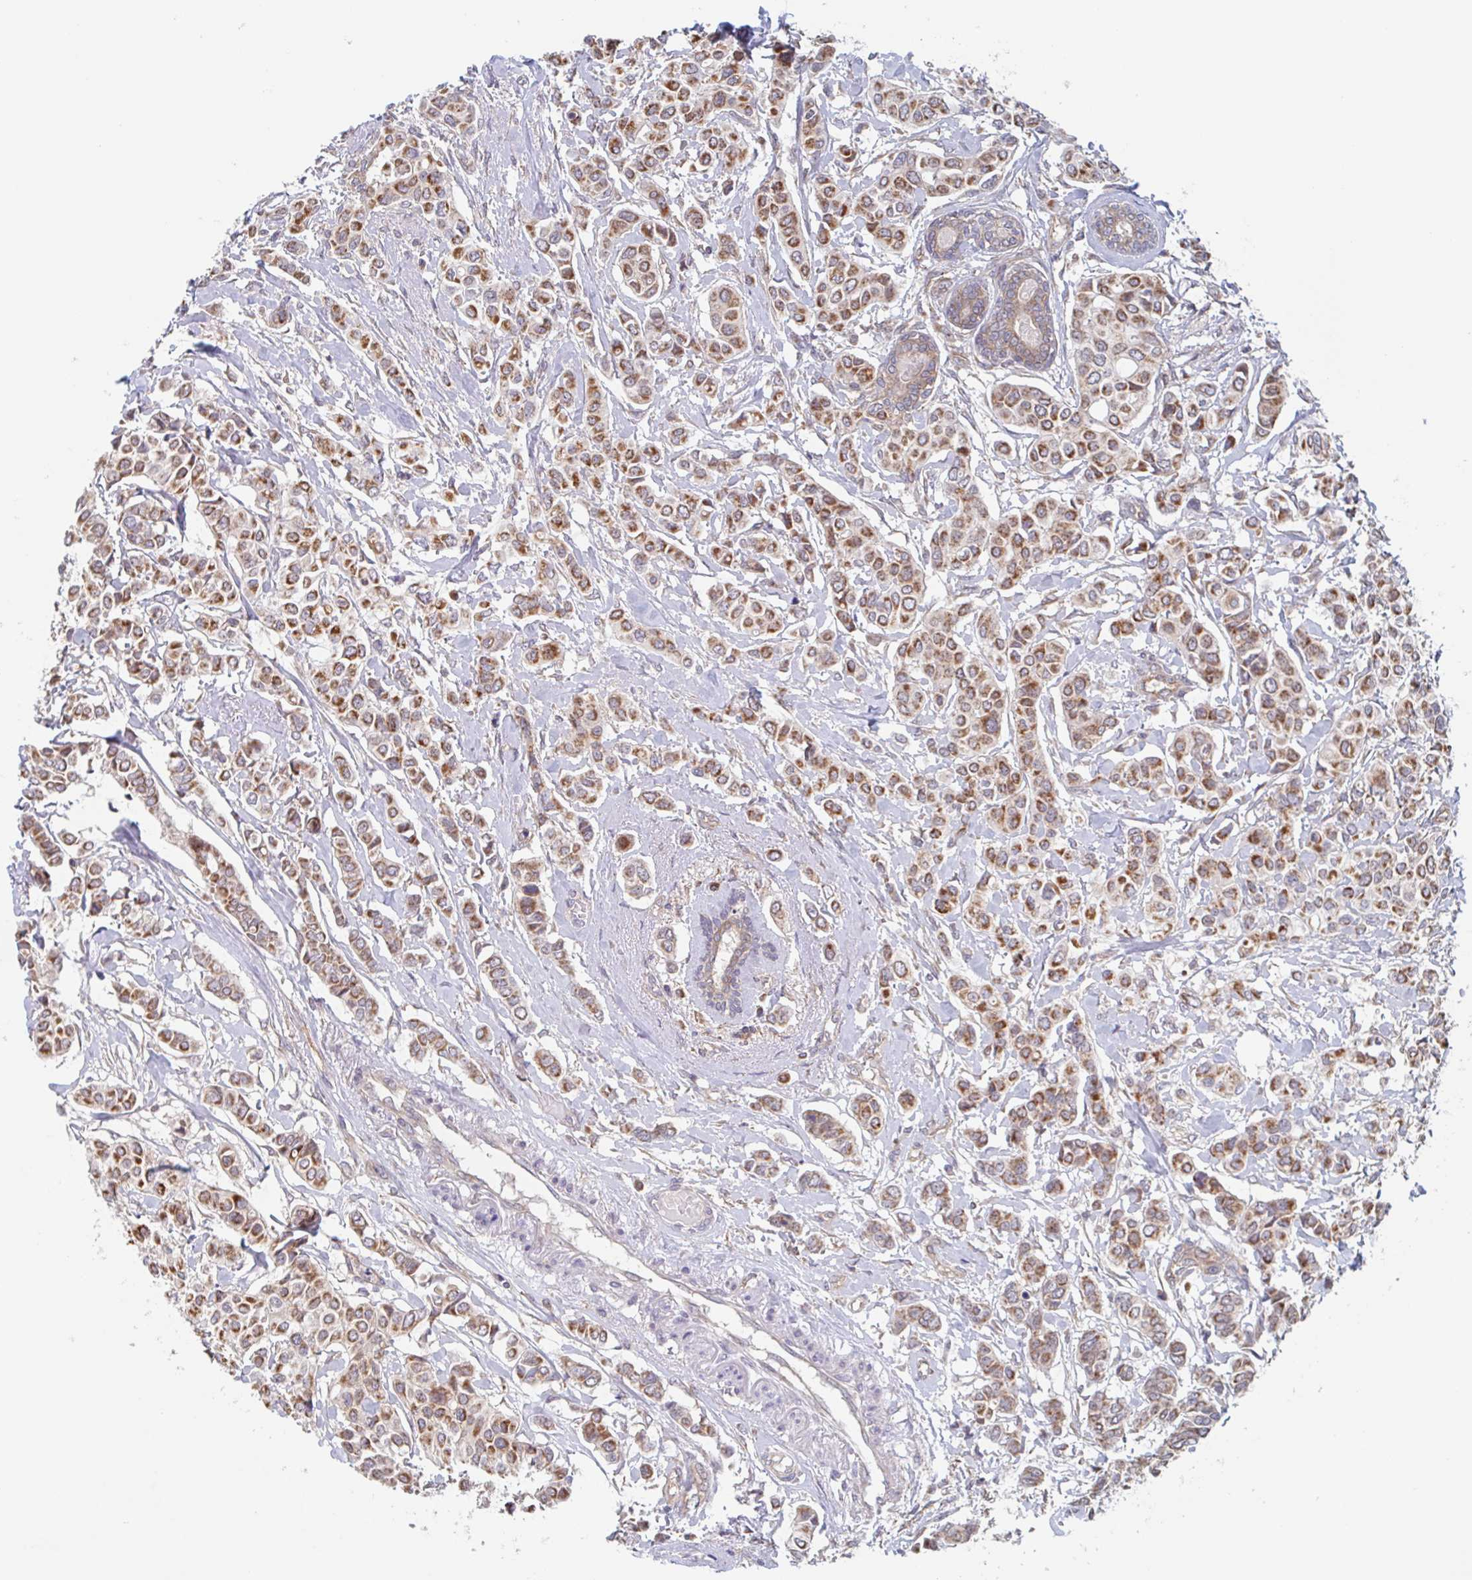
{"staining": {"intensity": "strong", "quantity": ">75%", "location": "cytoplasmic/membranous"}, "tissue": "breast cancer", "cell_type": "Tumor cells", "image_type": "cancer", "snomed": [{"axis": "morphology", "description": "Lobular carcinoma"}, {"axis": "topography", "description": "Breast"}], "caption": "A high-resolution image shows IHC staining of breast cancer (lobular carcinoma), which demonstrates strong cytoplasmic/membranous positivity in approximately >75% of tumor cells. The staining was performed using DAB (3,3'-diaminobenzidine), with brown indicating positive protein expression. Nuclei are stained blue with hematoxylin.", "gene": "SURF1", "patient": {"sex": "female", "age": 51}}